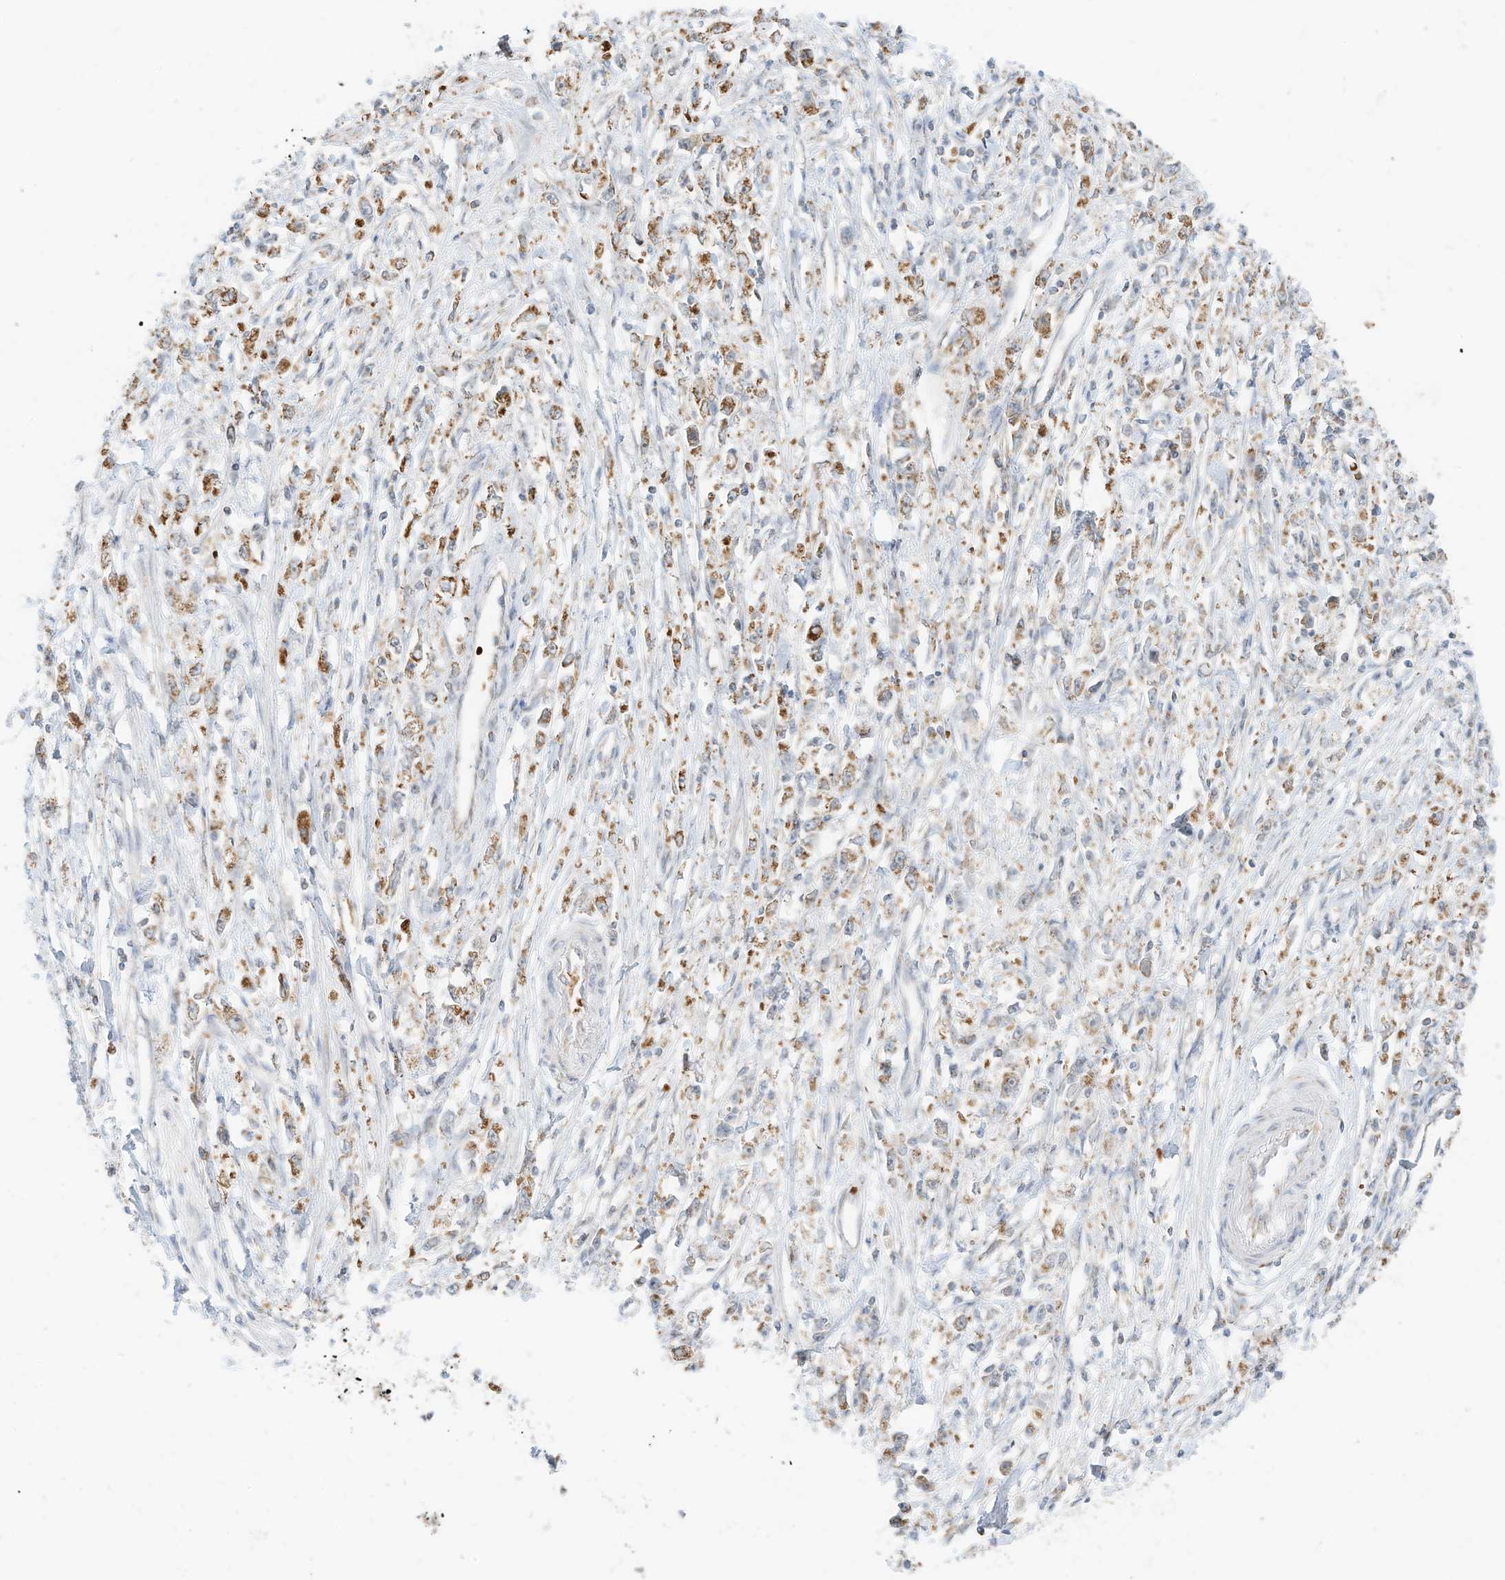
{"staining": {"intensity": "moderate", "quantity": ">75%", "location": "cytoplasmic/membranous"}, "tissue": "stomach cancer", "cell_type": "Tumor cells", "image_type": "cancer", "snomed": [{"axis": "morphology", "description": "Adenocarcinoma, NOS"}, {"axis": "topography", "description": "Stomach"}], "caption": "A brown stain shows moderate cytoplasmic/membranous expression of a protein in adenocarcinoma (stomach) tumor cells.", "gene": "MTUS2", "patient": {"sex": "female", "age": 59}}